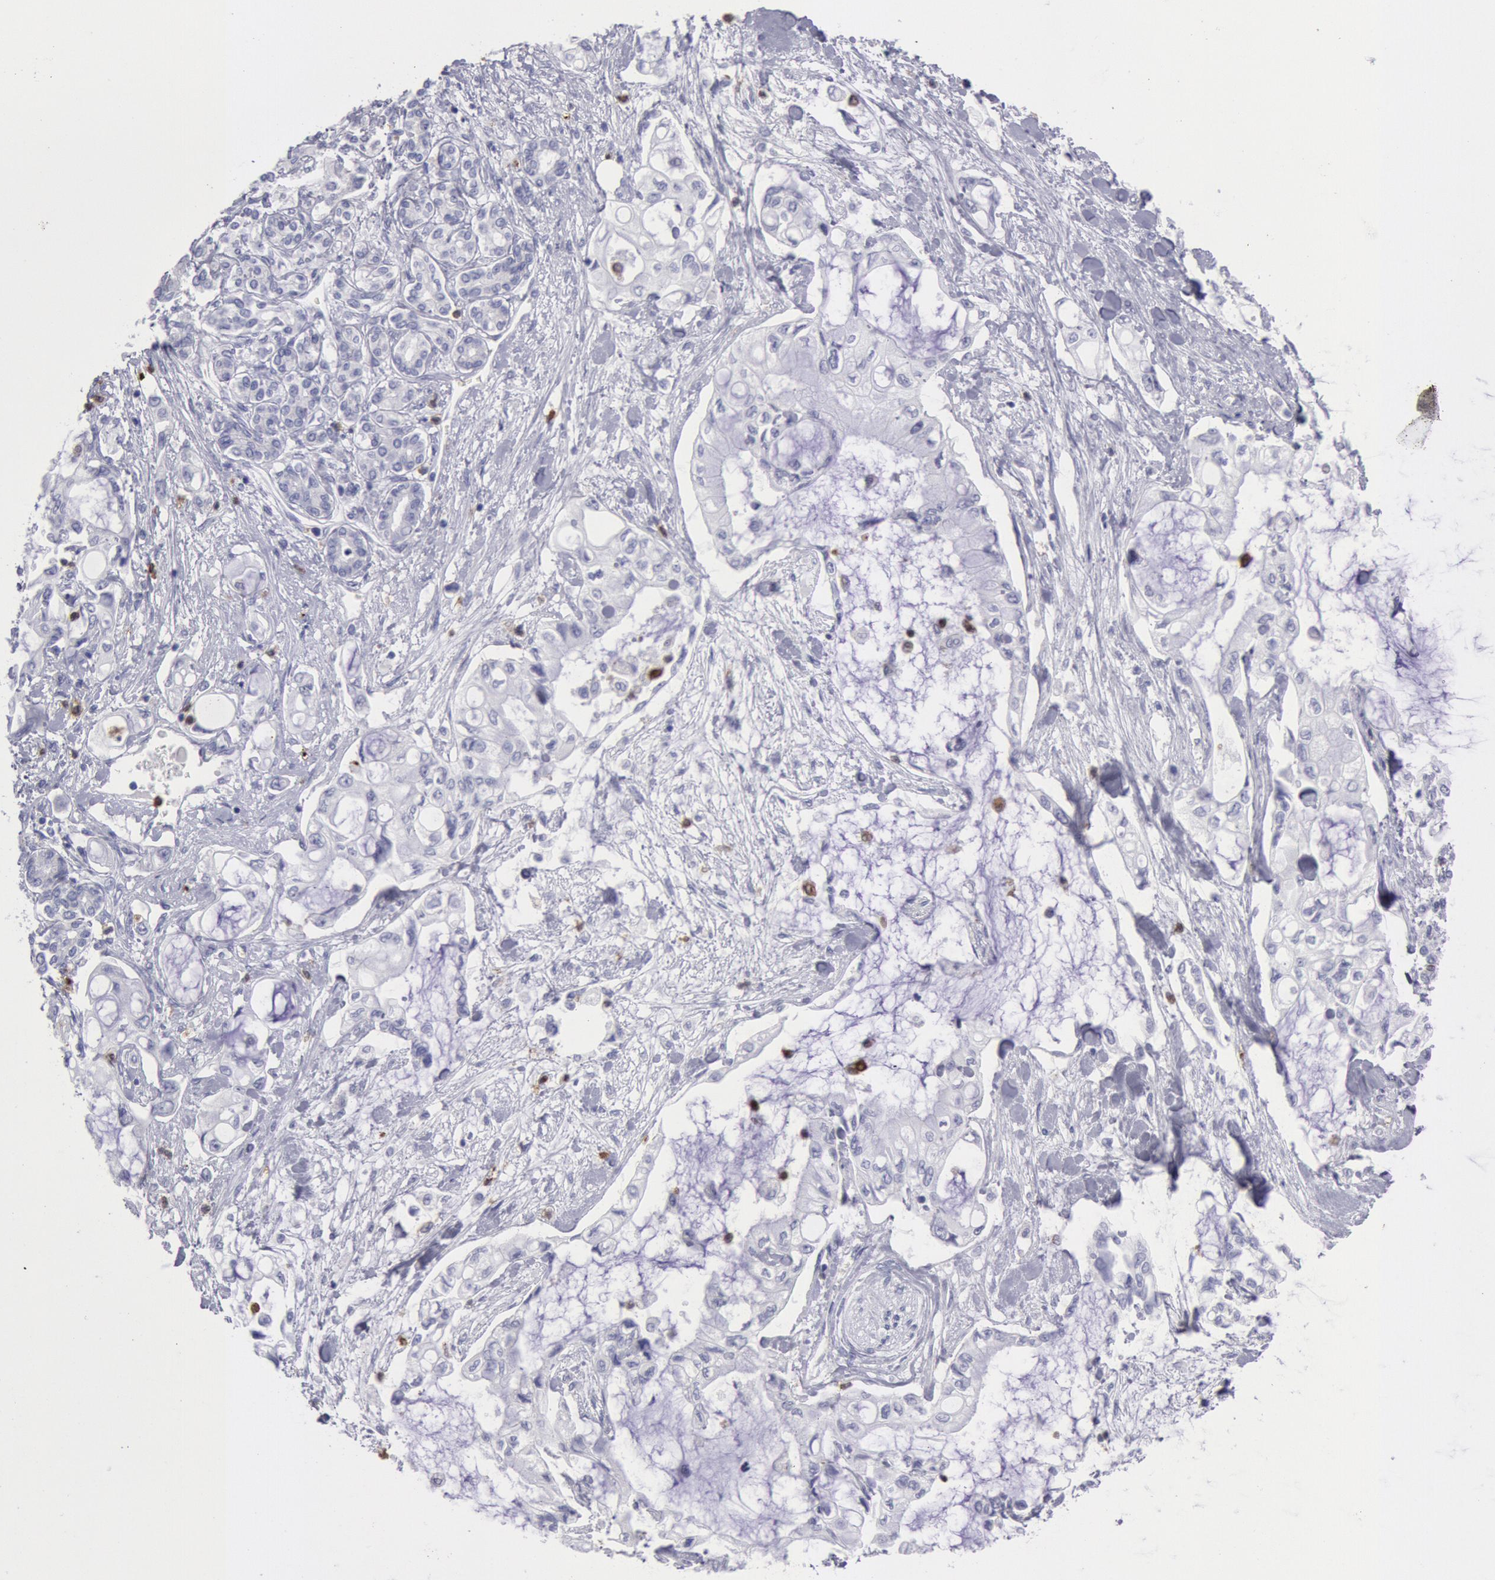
{"staining": {"intensity": "negative", "quantity": "none", "location": "none"}, "tissue": "pancreatic cancer", "cell_type": "Tumor cells", "image_type": "cancer", "snomed": [{"axis": "morphology", "description": "Adenocarcinoma, NOS"}, {"axis": "topography", "description": "Pancreas"}], "caption": "Pancreatic cancer (adenocarcinoma) was stained to show a protein in brown. There is no significant positivity in tumor cells. The staining is performed using DAB brown chromogen with nuclei counter-stained in using hematoxylin.", "gene": "FCN1", "patient": {"sex": "female", "age": 70}}